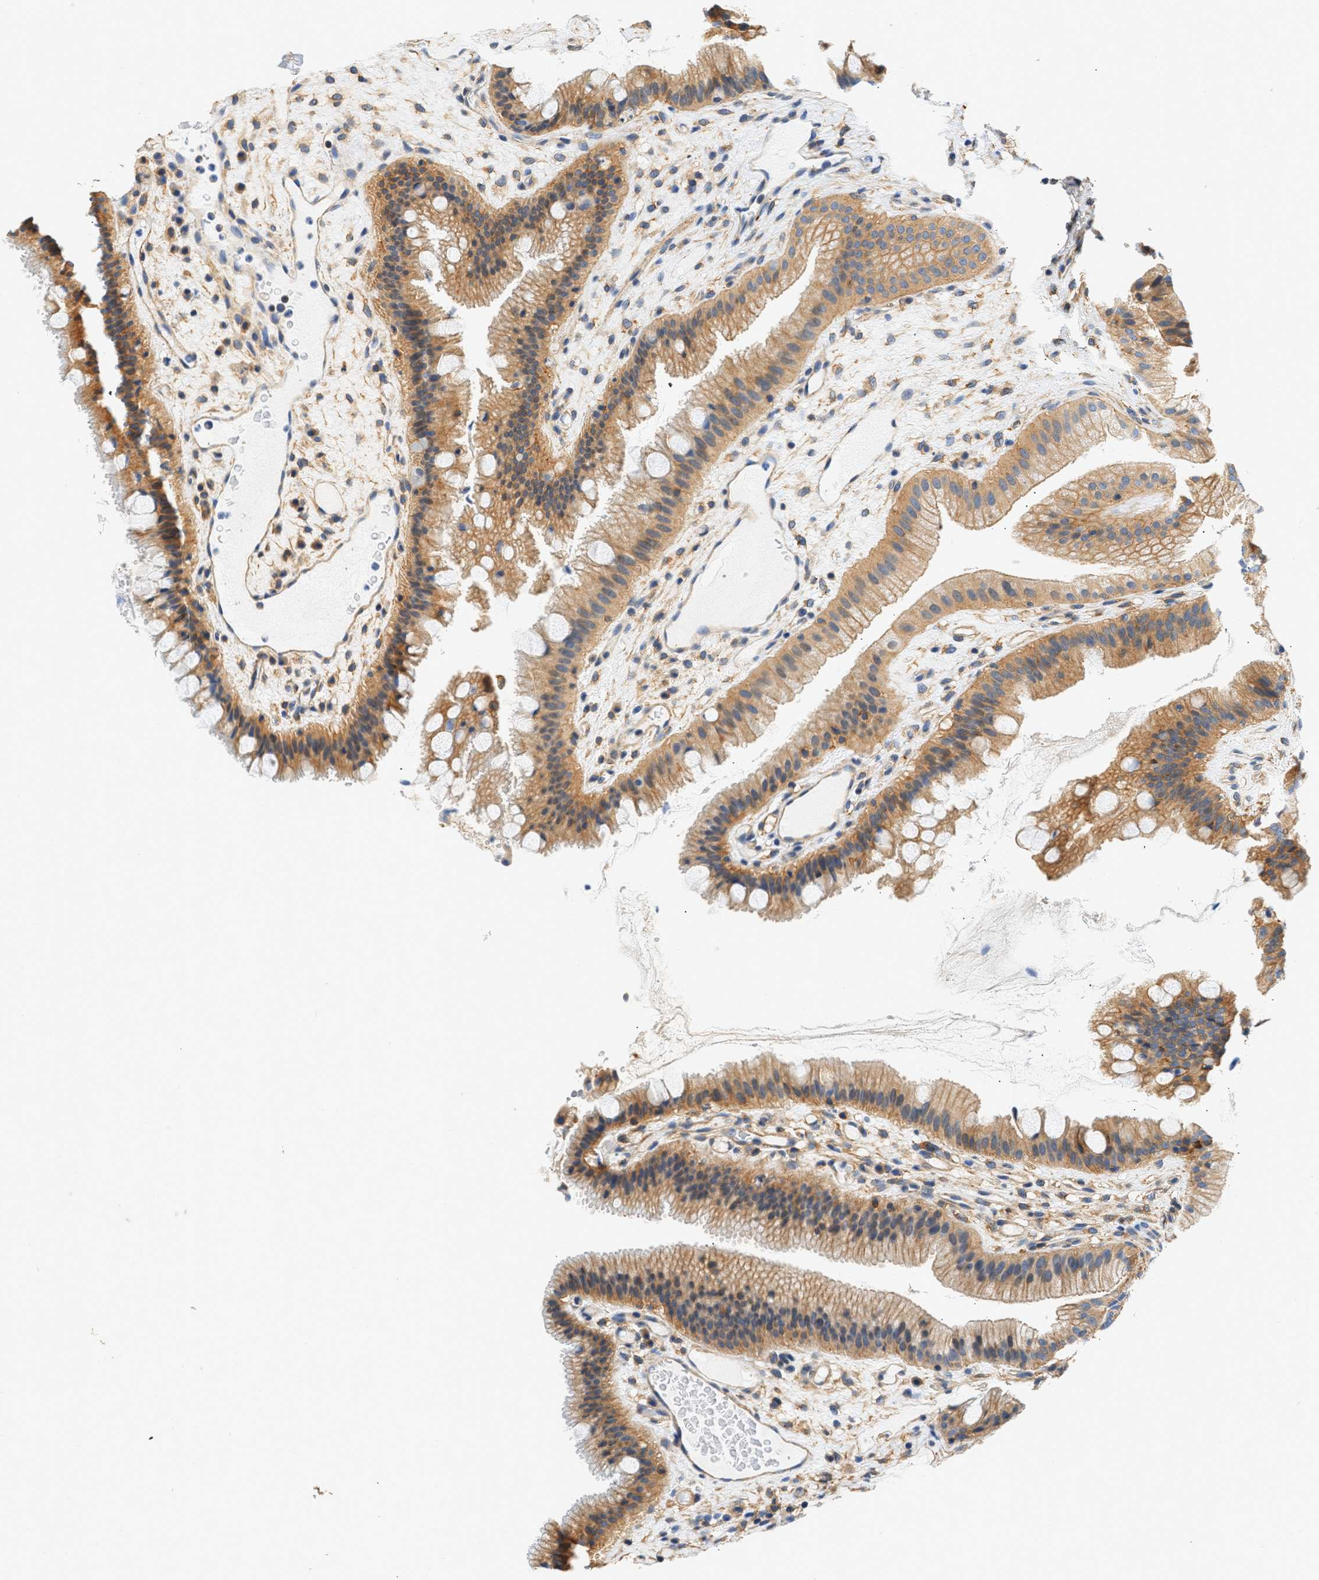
{"staining": {"intensity": "moderate", "quantity": ">75%", "location": "cytoplasmic/membranous"}, "tissue": "gallbladder", "cell_type": "Glandular cells", "image_type": "normal", "snomed": [{"axis": "morphology", "description": "Normal tissue, NOS"}, {"axis": "topography", "description": "Gallbladder"}], "caption": "A brown stain highlights moderate cytoplasmic/membranous positivity of a protein in glandular cells of benign human gallbladder. (IHC, brightfield microscopy, high magnification).", "gene": "SEPTIN2", "patient": {"sex": "male", "age": 49}}